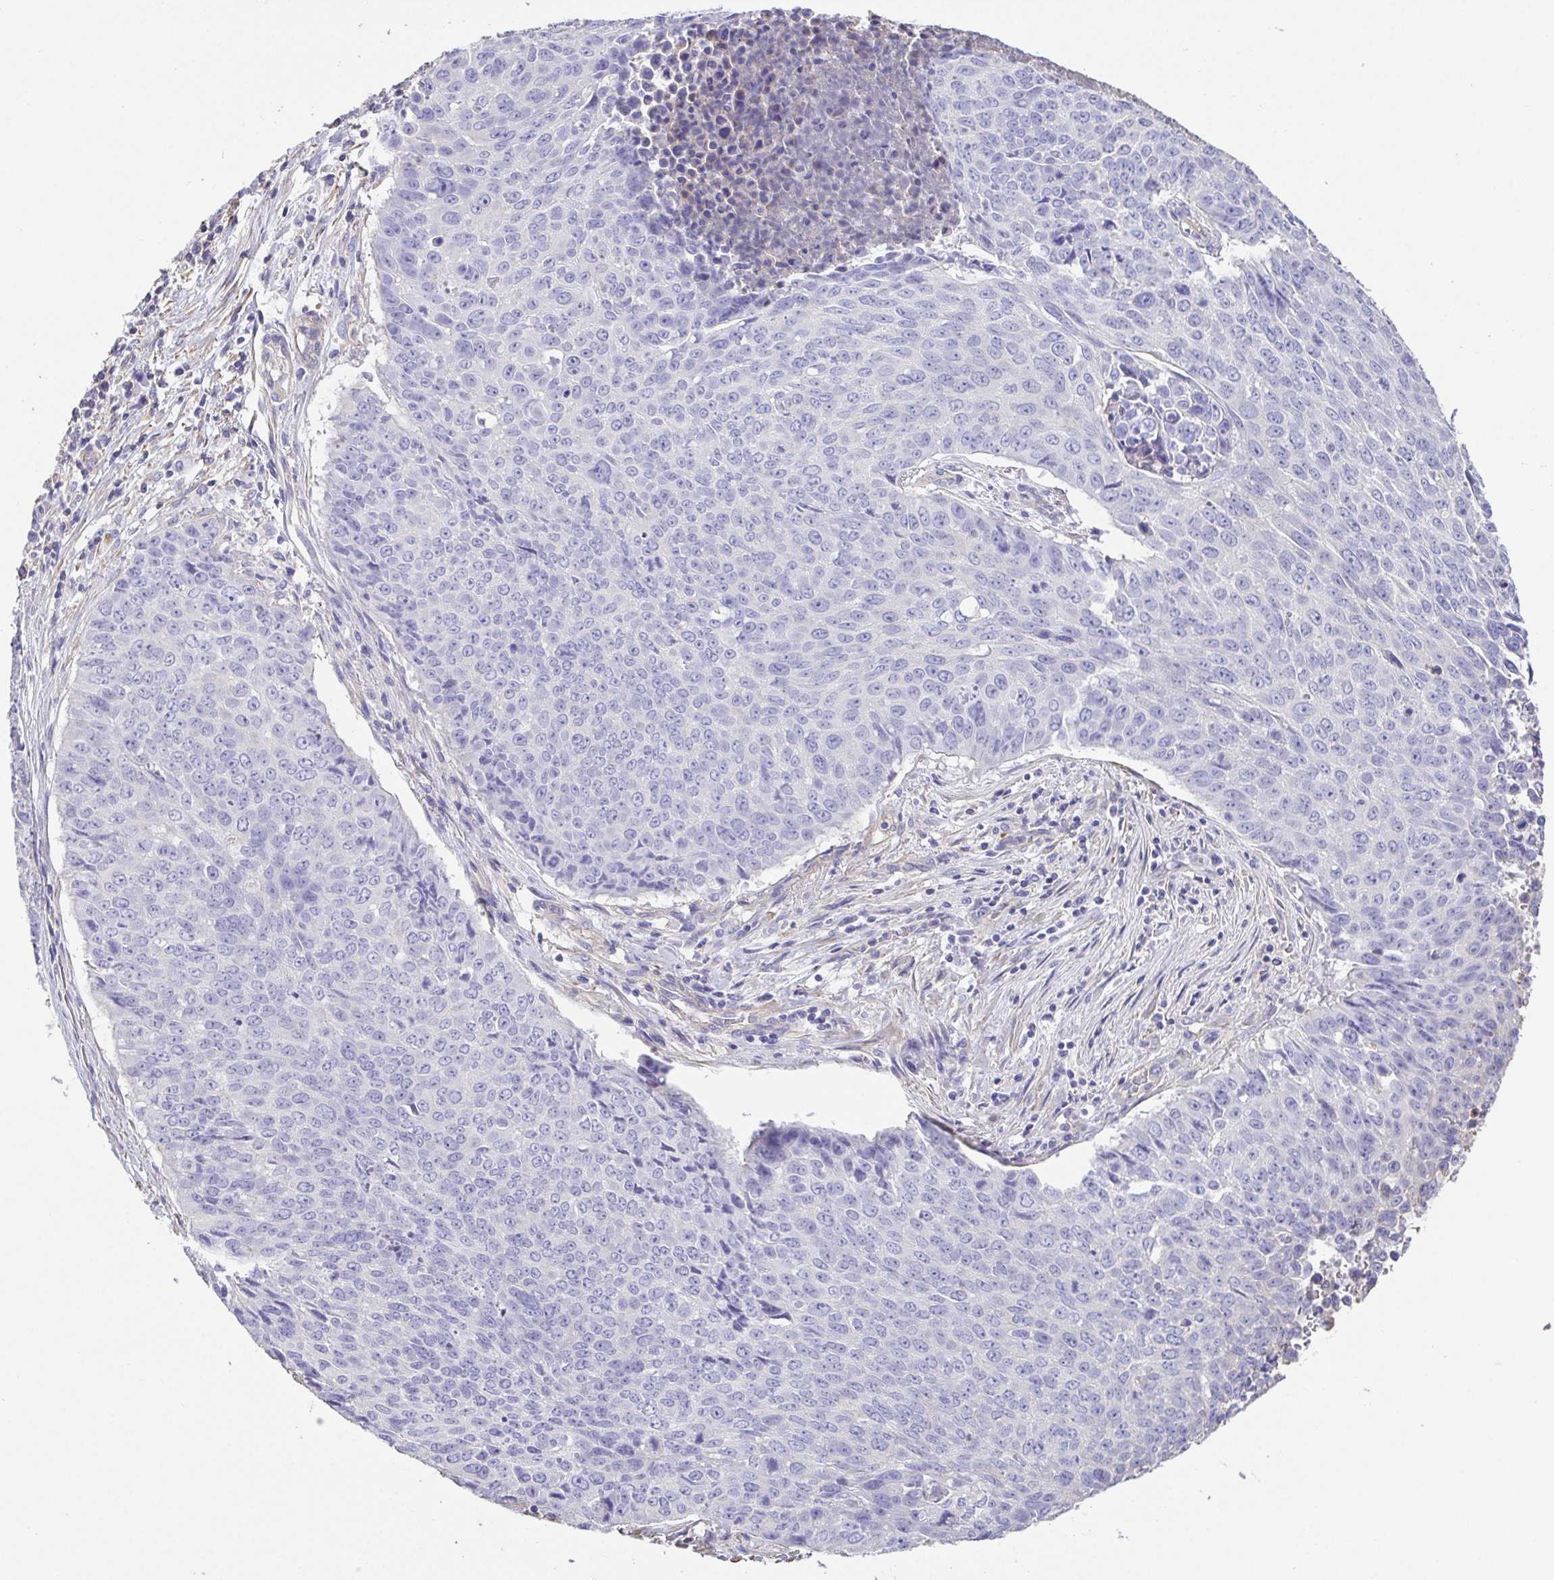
{"staining": {"intensity": "negative", "quantity": "none", "location": "none"}, "tissue": "lung cancer", "cell_type": "Tumor cells", "image_type": "cancer", "snomed": [{"axis": "morphology", "description": "Normal tissue, NOS"}, {"axis": "morphology", "description": "Squamous cell carcinoma, NOS"}, {"axis": "topography", "description": "Bronchus"}, {"axis": "topography", "description": "Lung"}], "caption": "The immunohistochemistry photomicrograph has no significant positivity in tumor cells of lung cancer tissue. (Brightfield microscopy of DAB IHC at high magnification).", "gene": "MYL6", "patient": {"sex": "male", "age": 64}}